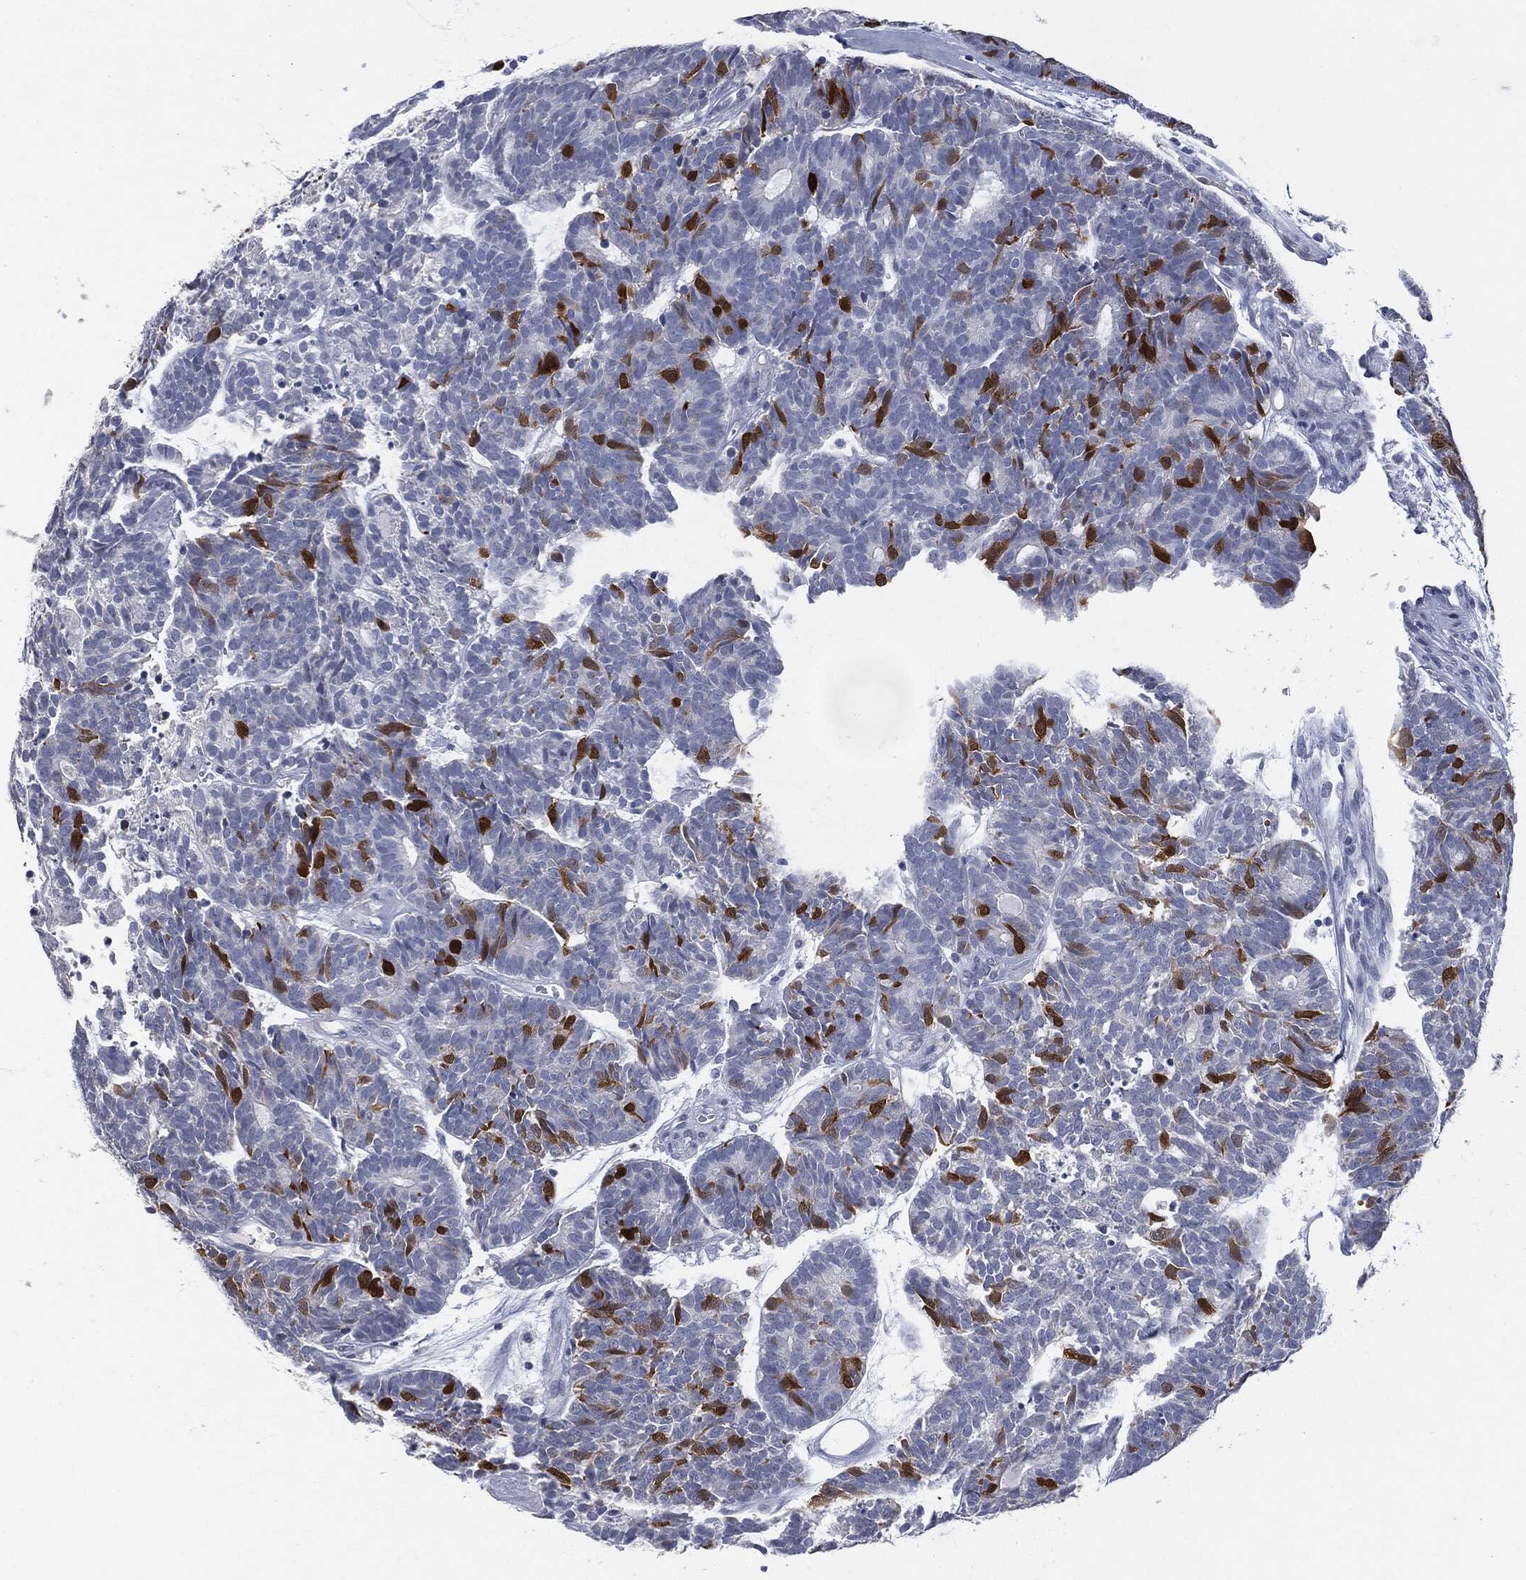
{"staining": {"intensity": "strong", "quantity": "<25%", "location": "cytoplasmic/membranous"}, "tissue": "head and neck cancer", "cell_type": "Tumor cells", "image_type": "cancer", "snomed": [{"axis": "morphology", "description": "Adenocarcinoma, NOS"}, {"axis": "topography", "description": "Head-Neck"}], "caption": "Tumor cells exhibit strong cytoplasmic/membranous expression in approximately <25% of cells in head and neck adenocarcinoma.", "gene": "UBE2C", "patient": {"sex": "female", "age": 81}}